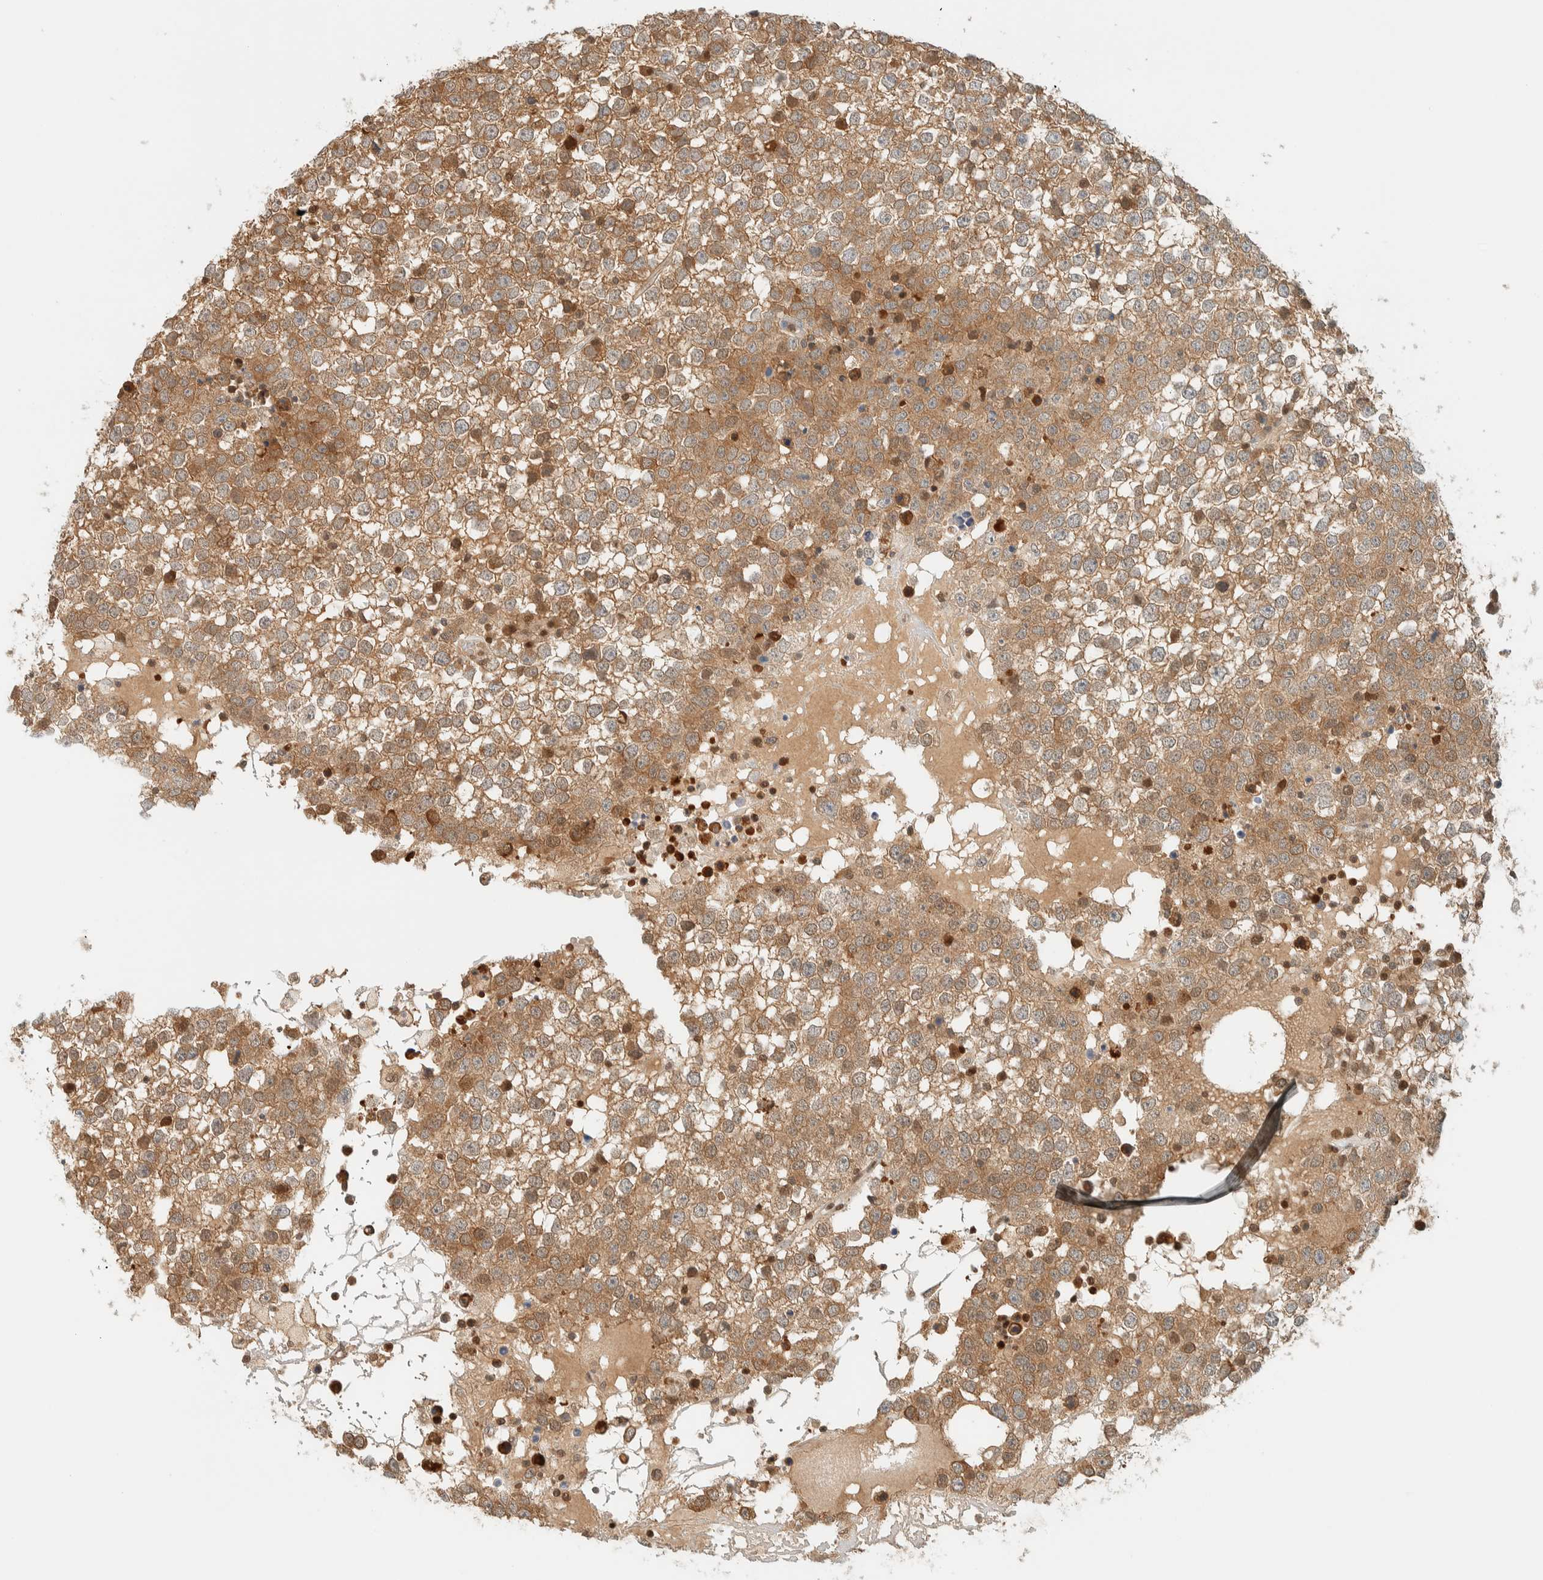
{"staining": {"intensity": "moderate", "quantity": ">75%", "location": "cytoplasmic/membranous"}, "tissue": "testis cancer", "cell_type": "Tumor cells", "image_type": "cancer", "snomed": [{"axis": "morphology", "description": "Seminoma, NOS"}, {"axis": "topography", "description": "Testis"}], "caption": "An IHC histopathology image of neoplastic tissue is shown. Protein staining in brown labels moderate cytoplasmic/membranous positivity in testis seminoma within tumor cells. (Stains: DAB in brown, nuclei in blue, Microscopy: brightfield microscopy at high magnification).", "gene": "ZBTB37", "patient": {"sex": "male", "age": 65}}